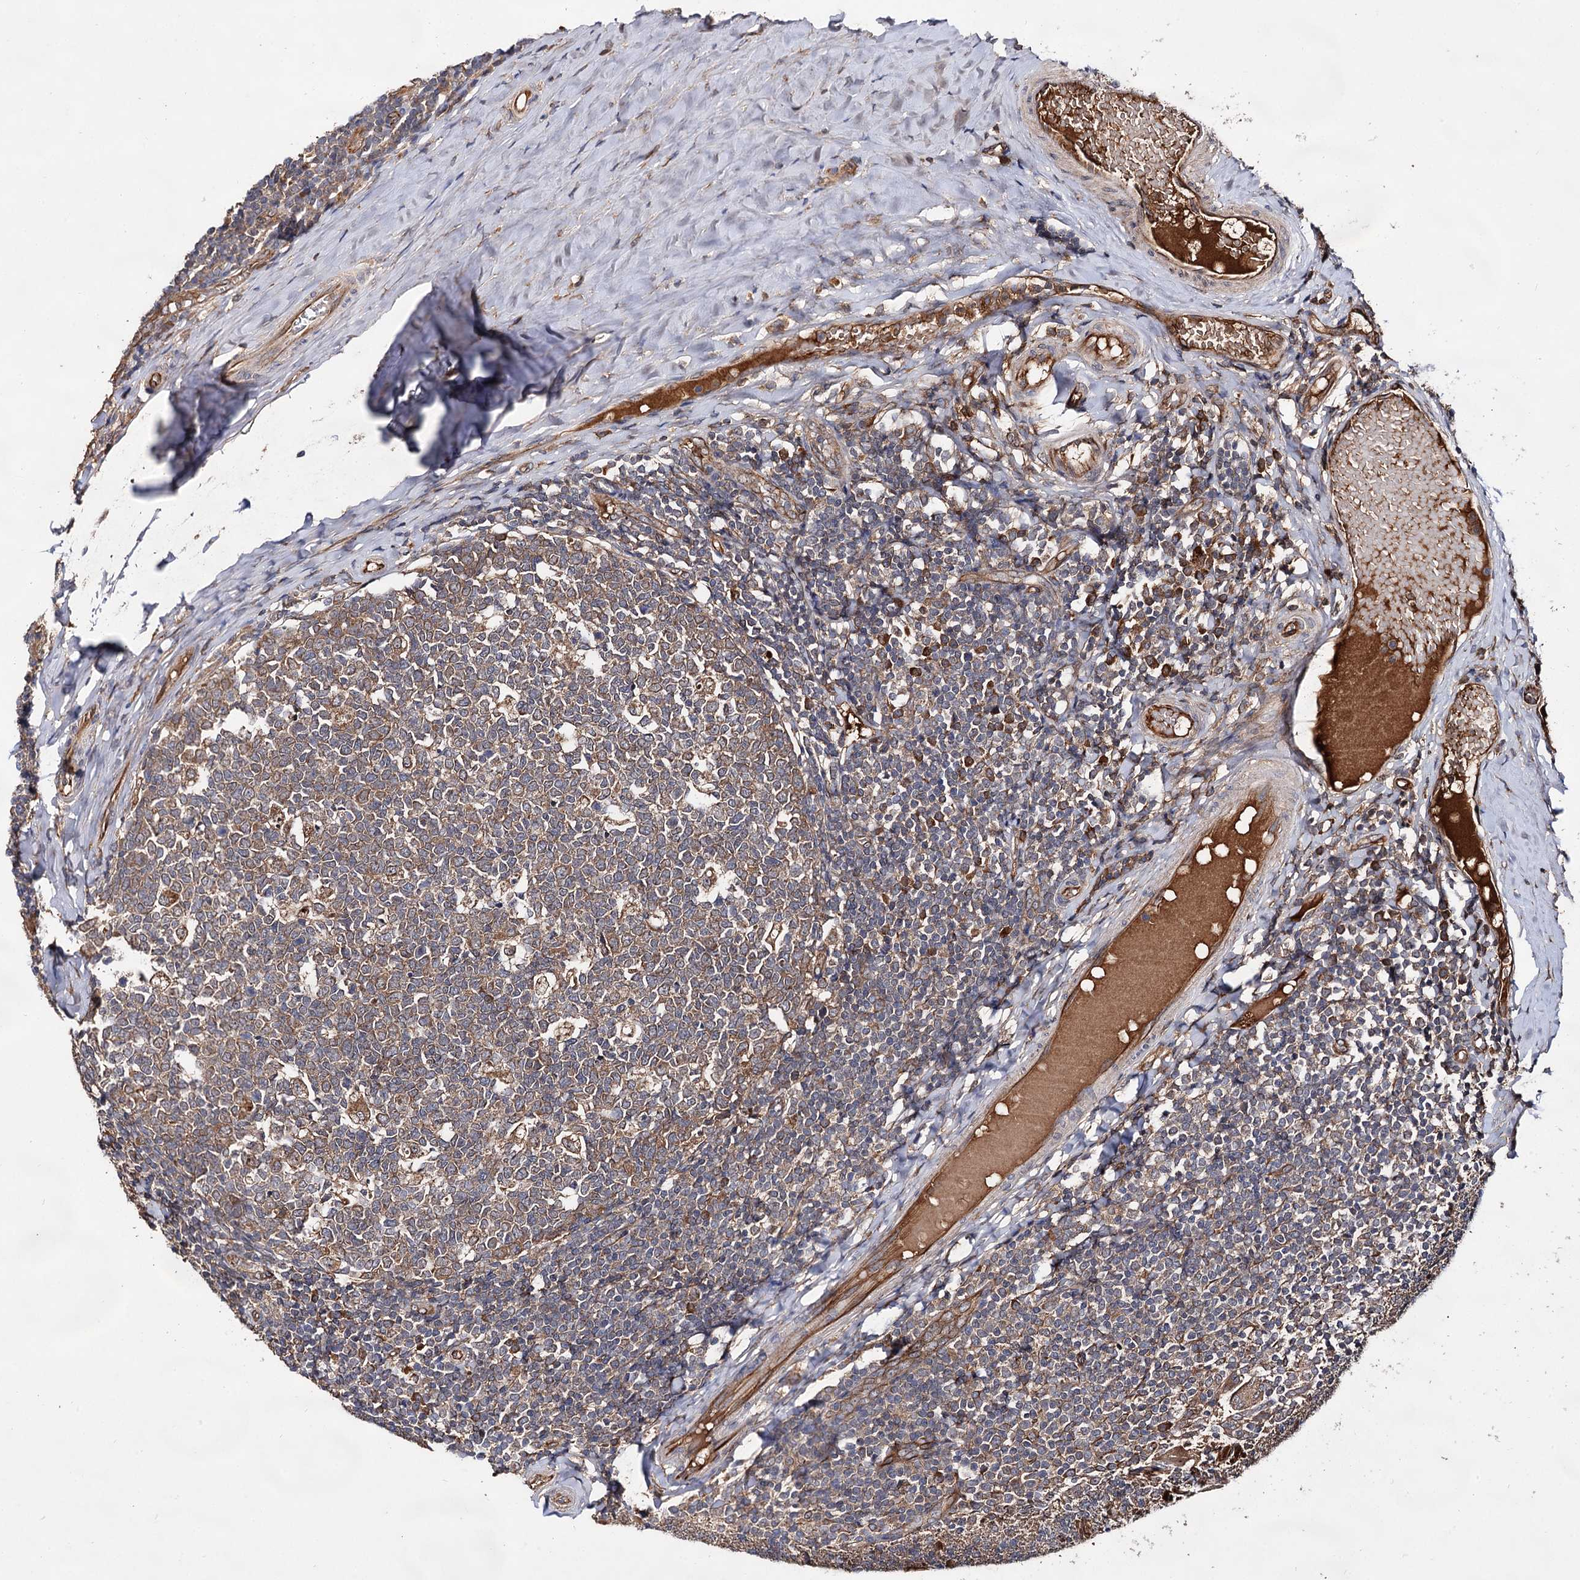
{"staining": {"intensity": "moderate", "quantity": ">75%", "location": "cytoplasmic/membranous"}, "tissue": "tonsil", "cell_type": "Germinal center cells", "image_type": "normal", "snomed": [{"axis": "morphology", "description": "Normal tissue, NOS"}, {"axis": "topography", "description": "Tonsil"}], "caption": "A photomicrograph showing moderate cytoplasmic/membranous staining in about >75% of germinal center cells in unremarkable tonsil, as visualized by brown immunohistochemical staining.", "gene": "TEX9", "patient": {"sex": "female", "age": 19}}